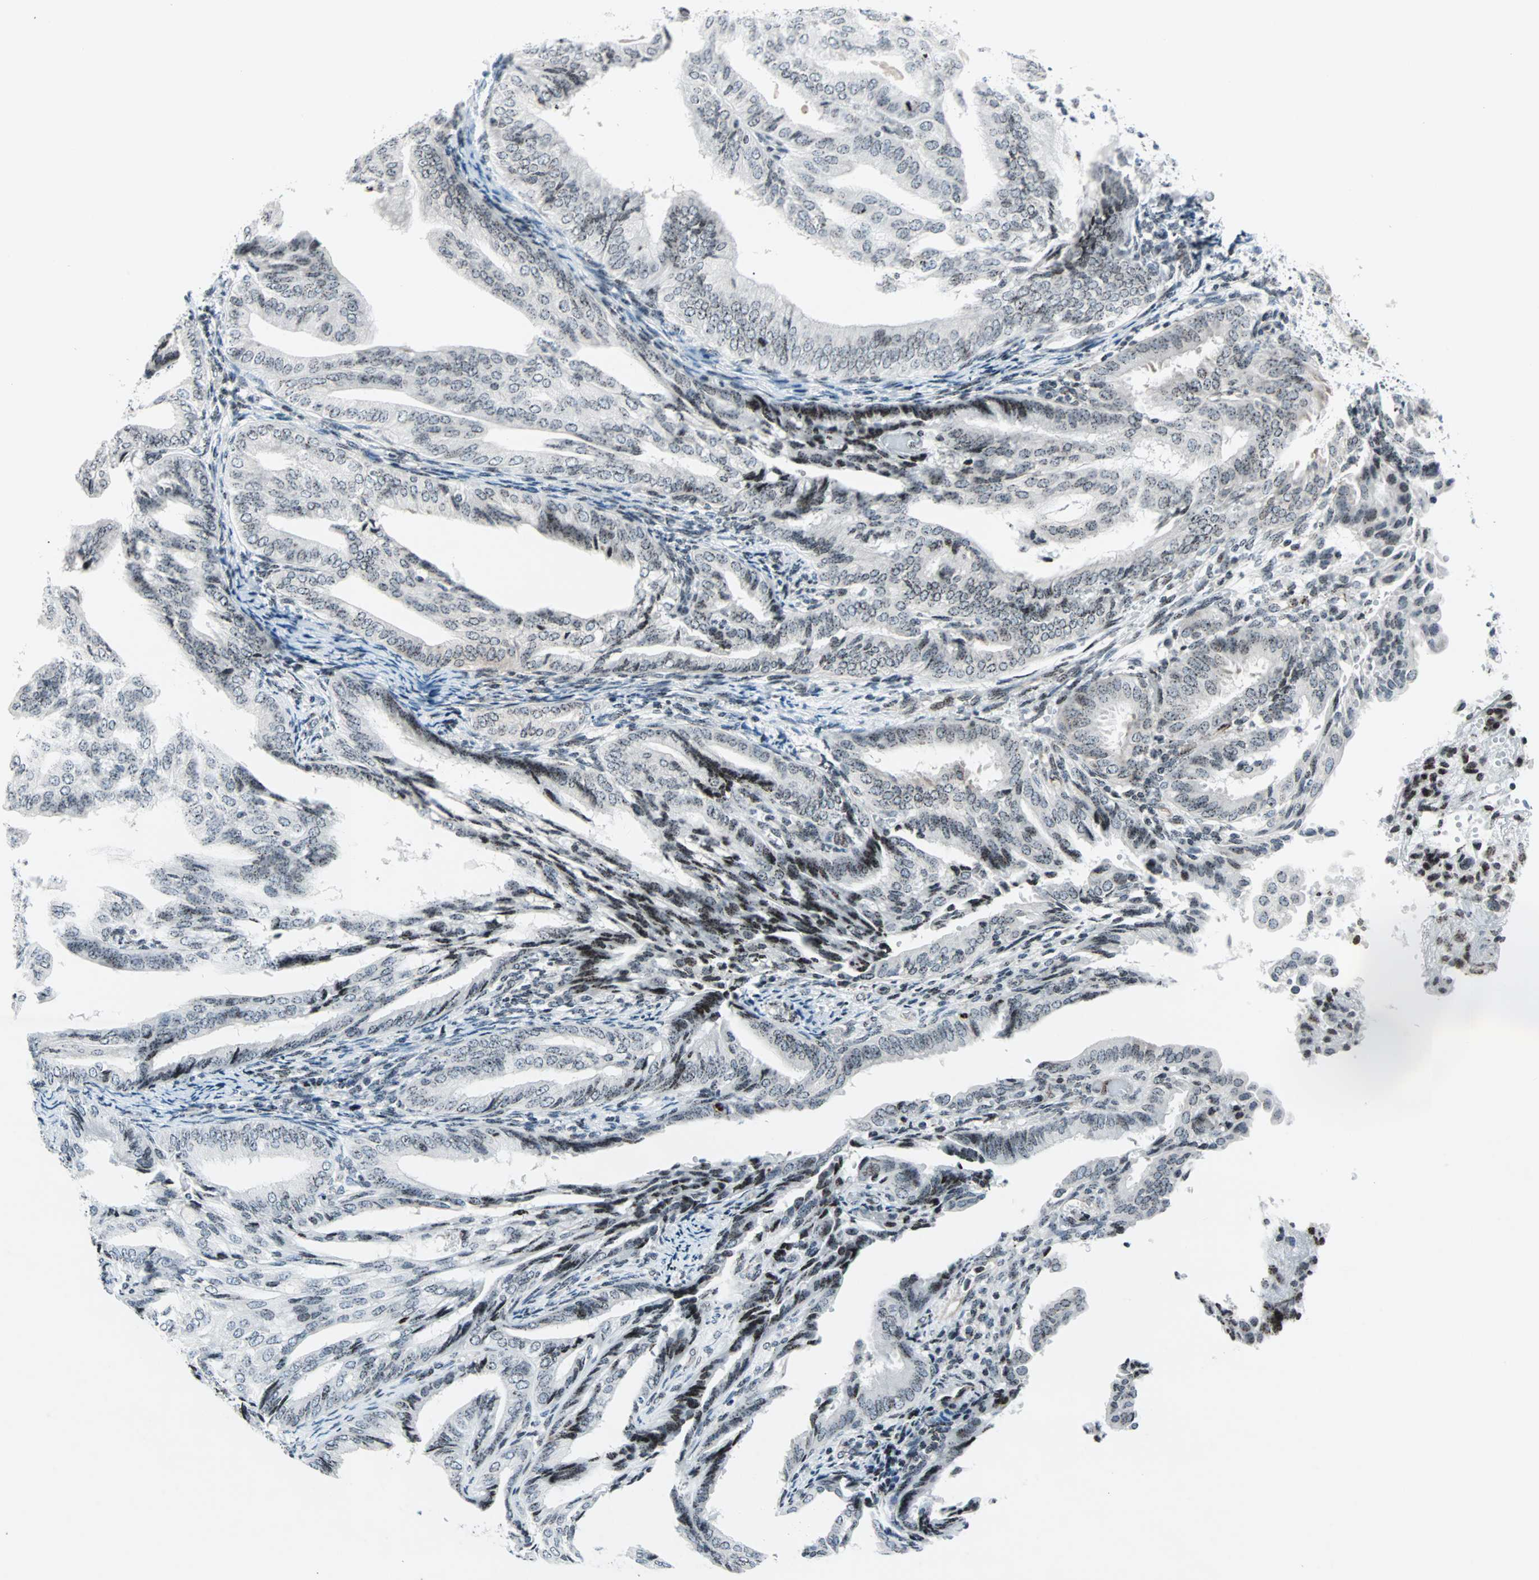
{"staining": {"intensity": "weak", "quantity": "25%-75%", "location": "nuclear"}, "tissue": "endometrial cancer", "cell_type": "Tumor cells", "image_type": "cancer", "snomed": [{"axis": "morphology", "description": "Adenocarcinoma, NOS"}, {"axis": "topography", "description": "Endometrium"}], "caption": "Endometrial adenocarcinoma tissue reveals weak nuclear staining in approximately 25%-75% of tumor cells (Brightfield microscopy of DAB IHC at high magnification).", "gene": "CENPA", "patient": {"sex": "female", "age": 58}}